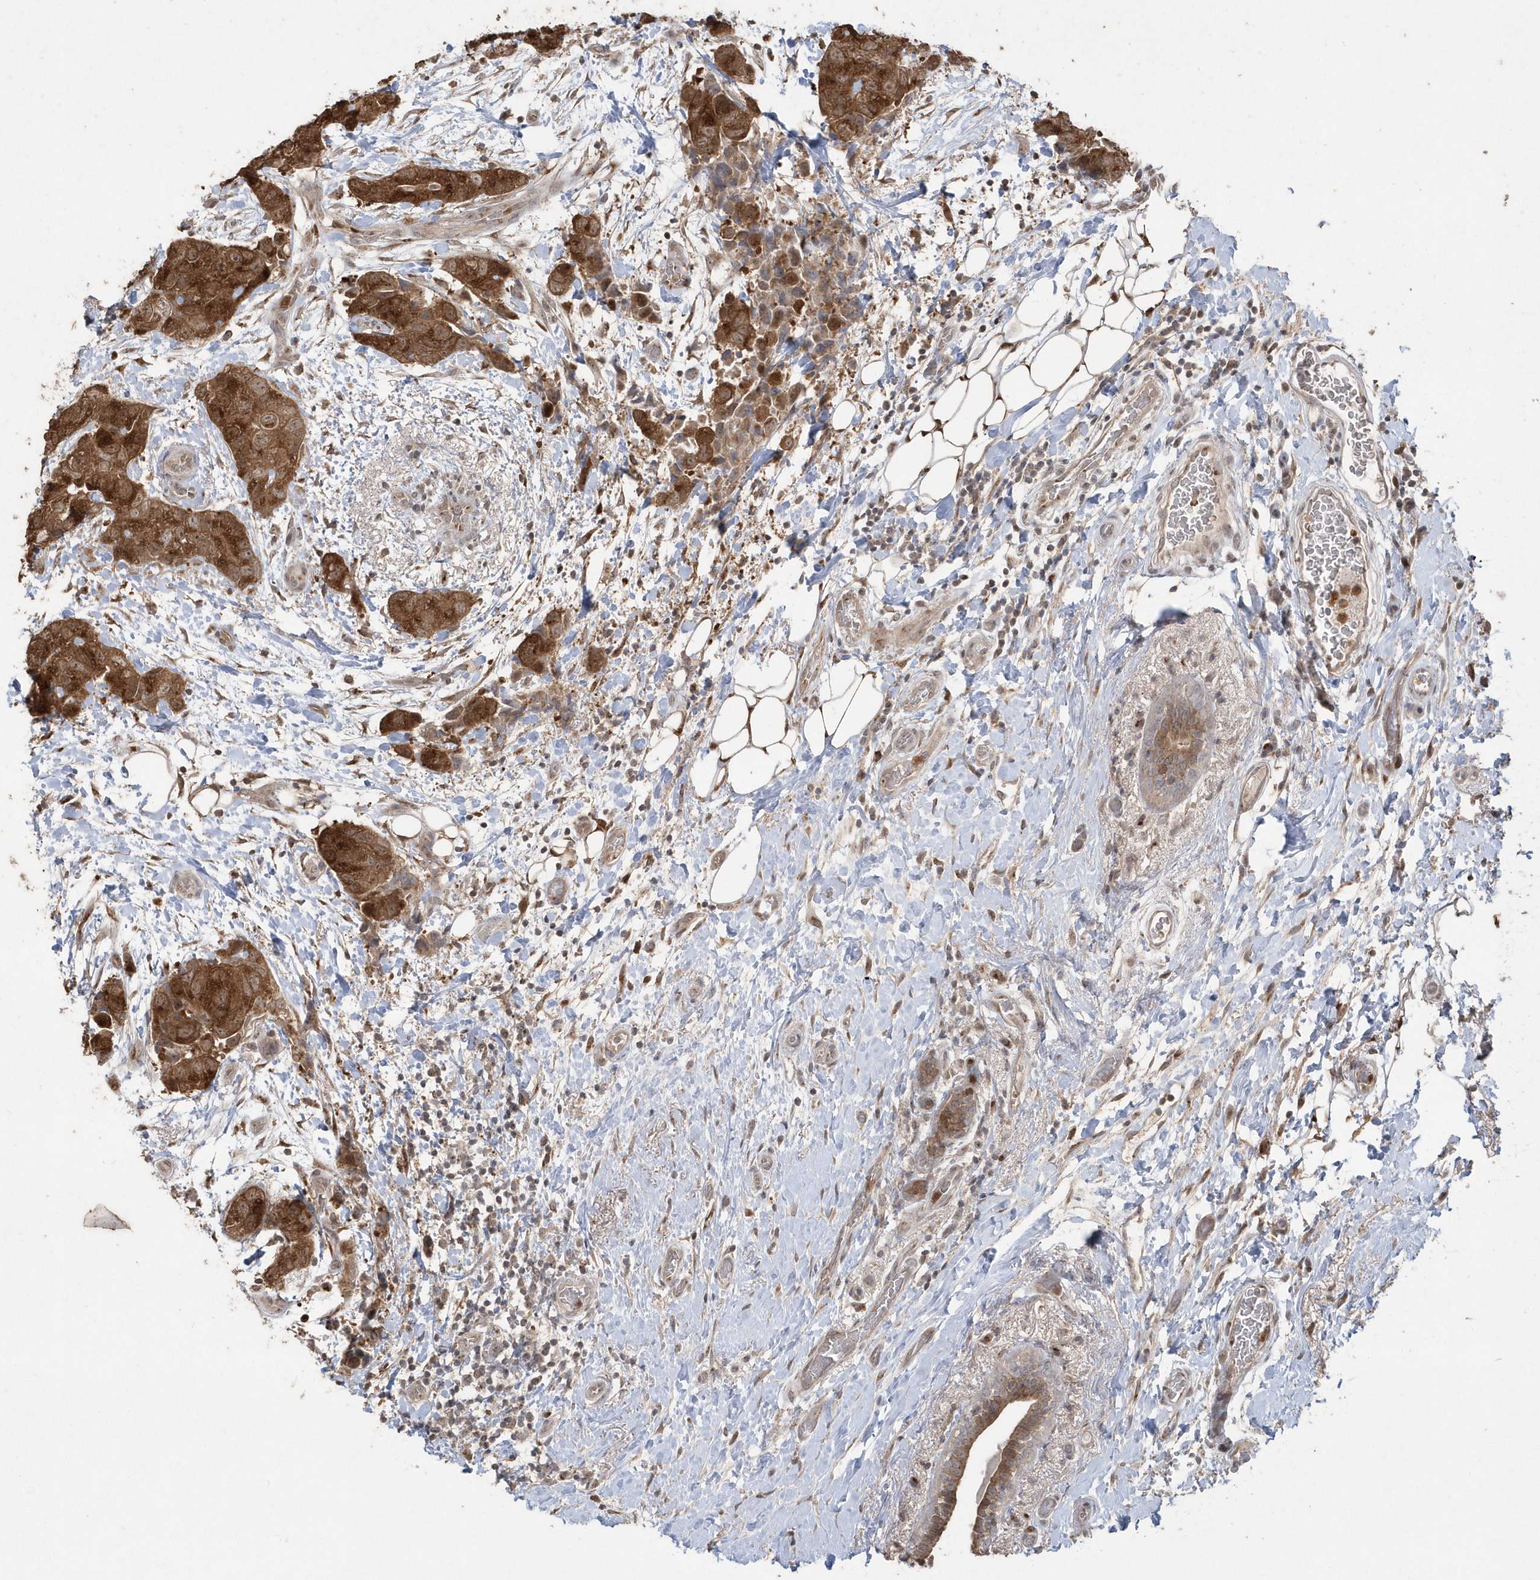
{"staining": {"intensity": "strong", "quantity": ">75%", "location": "cytoplasmic/membranous"}, "tissue": "breast cancer", "cell_type": "Tumor cells", "image_type": "cancer", "snomed": [{"axis": "morphology", "description": "Duct carcinoma"}, {"axis": "topography", "description": "Breast"}], "caption": "Protein positivity by IHC exhibits strong cytoplasmic/membranous positivity in approximately >75% of tumor cells in breast cancer.", "gene": "GEMIN6", "patient": {"sex": "female", "age": 62}}